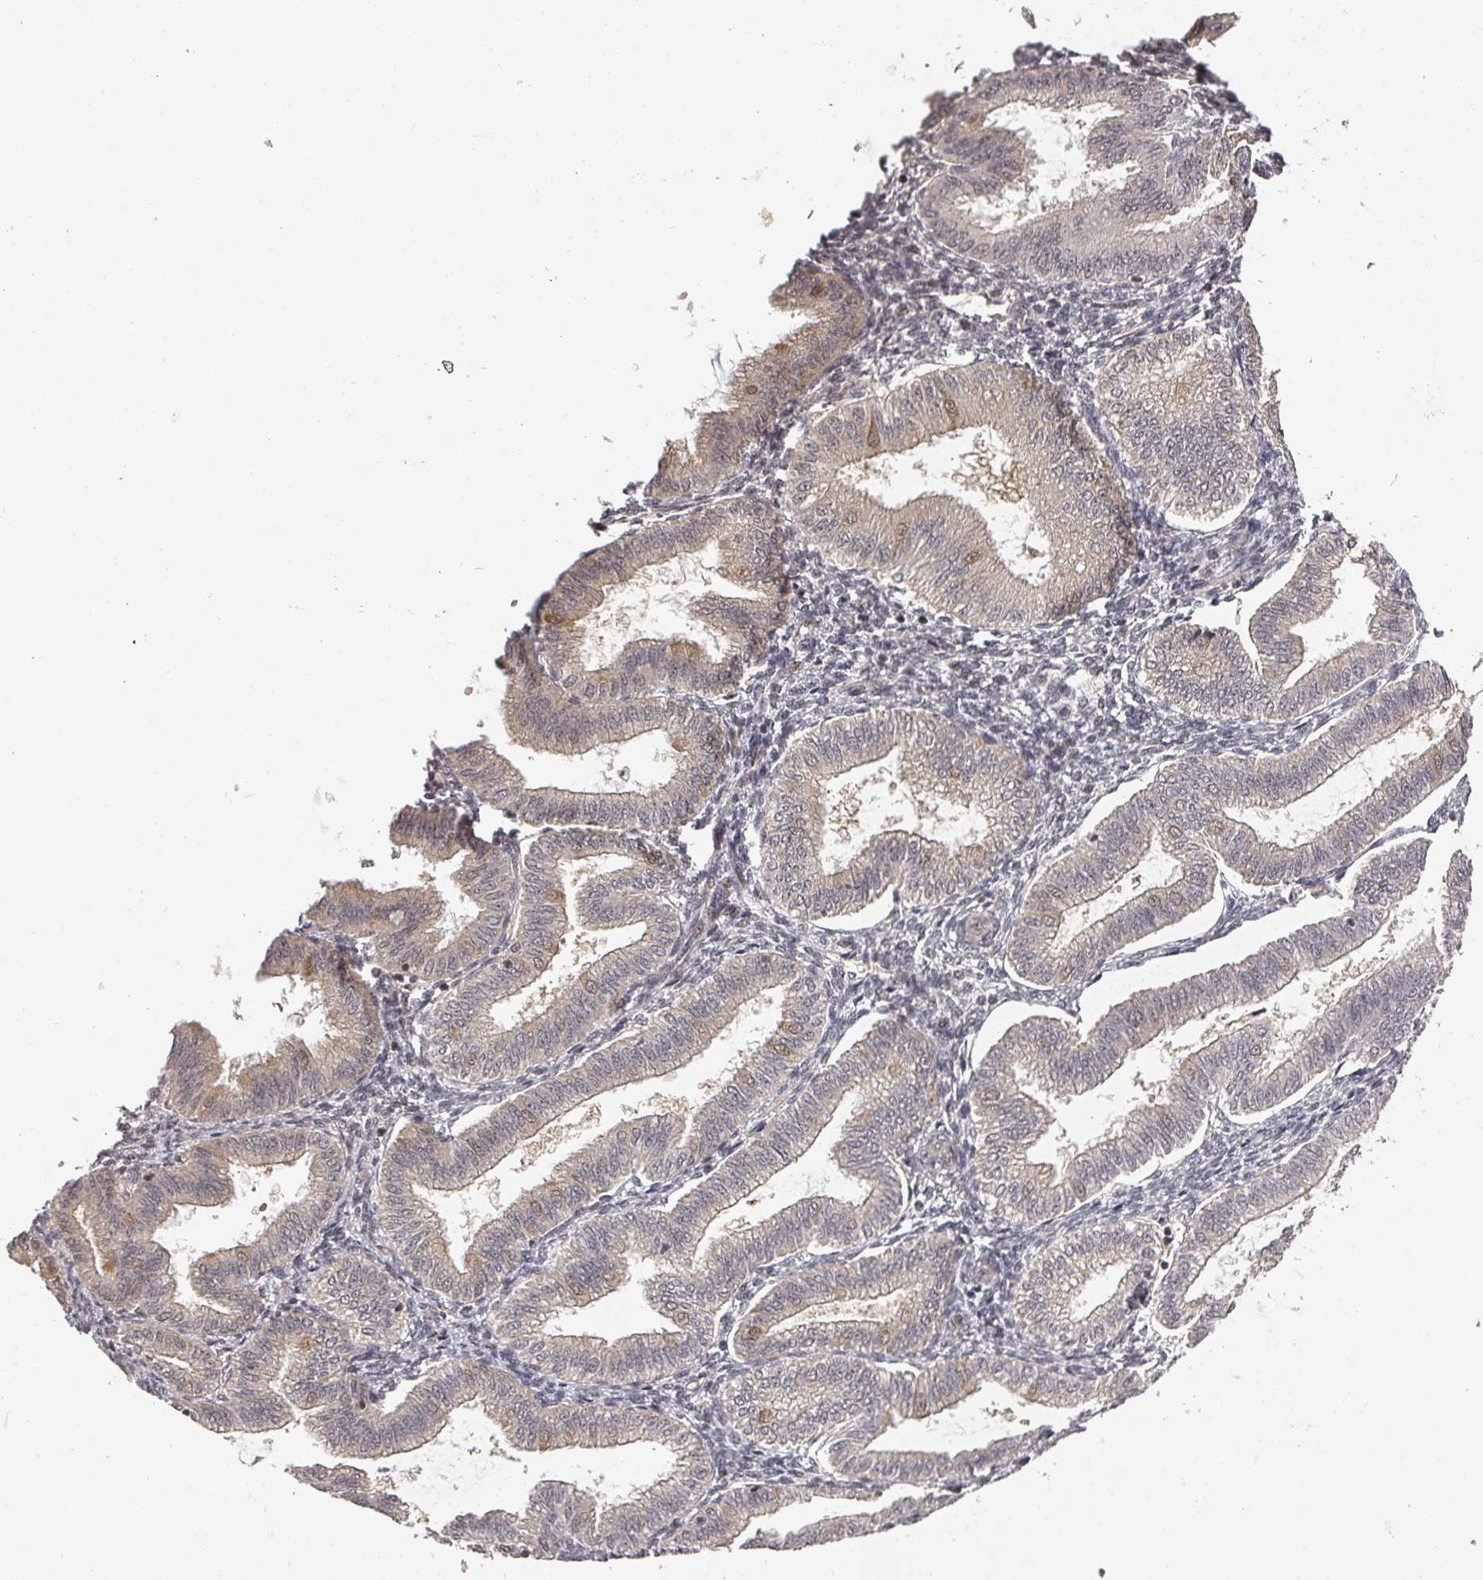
{"staining": {"intensity": "weak", "quantity": "25%-75%", "location": "cytoplasmic/membranous,nuclear"}, "tissue": "endometrium", "cell_type": "Cells in endometrial stroma", "image_type": "normal", "snomed": [{"axis": "morphology", "description": "Normal tissue, NOS"}, {"axis": "topography", "description": "Endometrium"}], "caption": "Immunohistochemical staining of unremarkable endometrium reveals weak cytoplasmic/membranous,nuclear protein positivity in about 25%-75% of cells in endometrial stroma.", "gene": "KIF1C", "patient": {"sex": "female", "age": 39}}